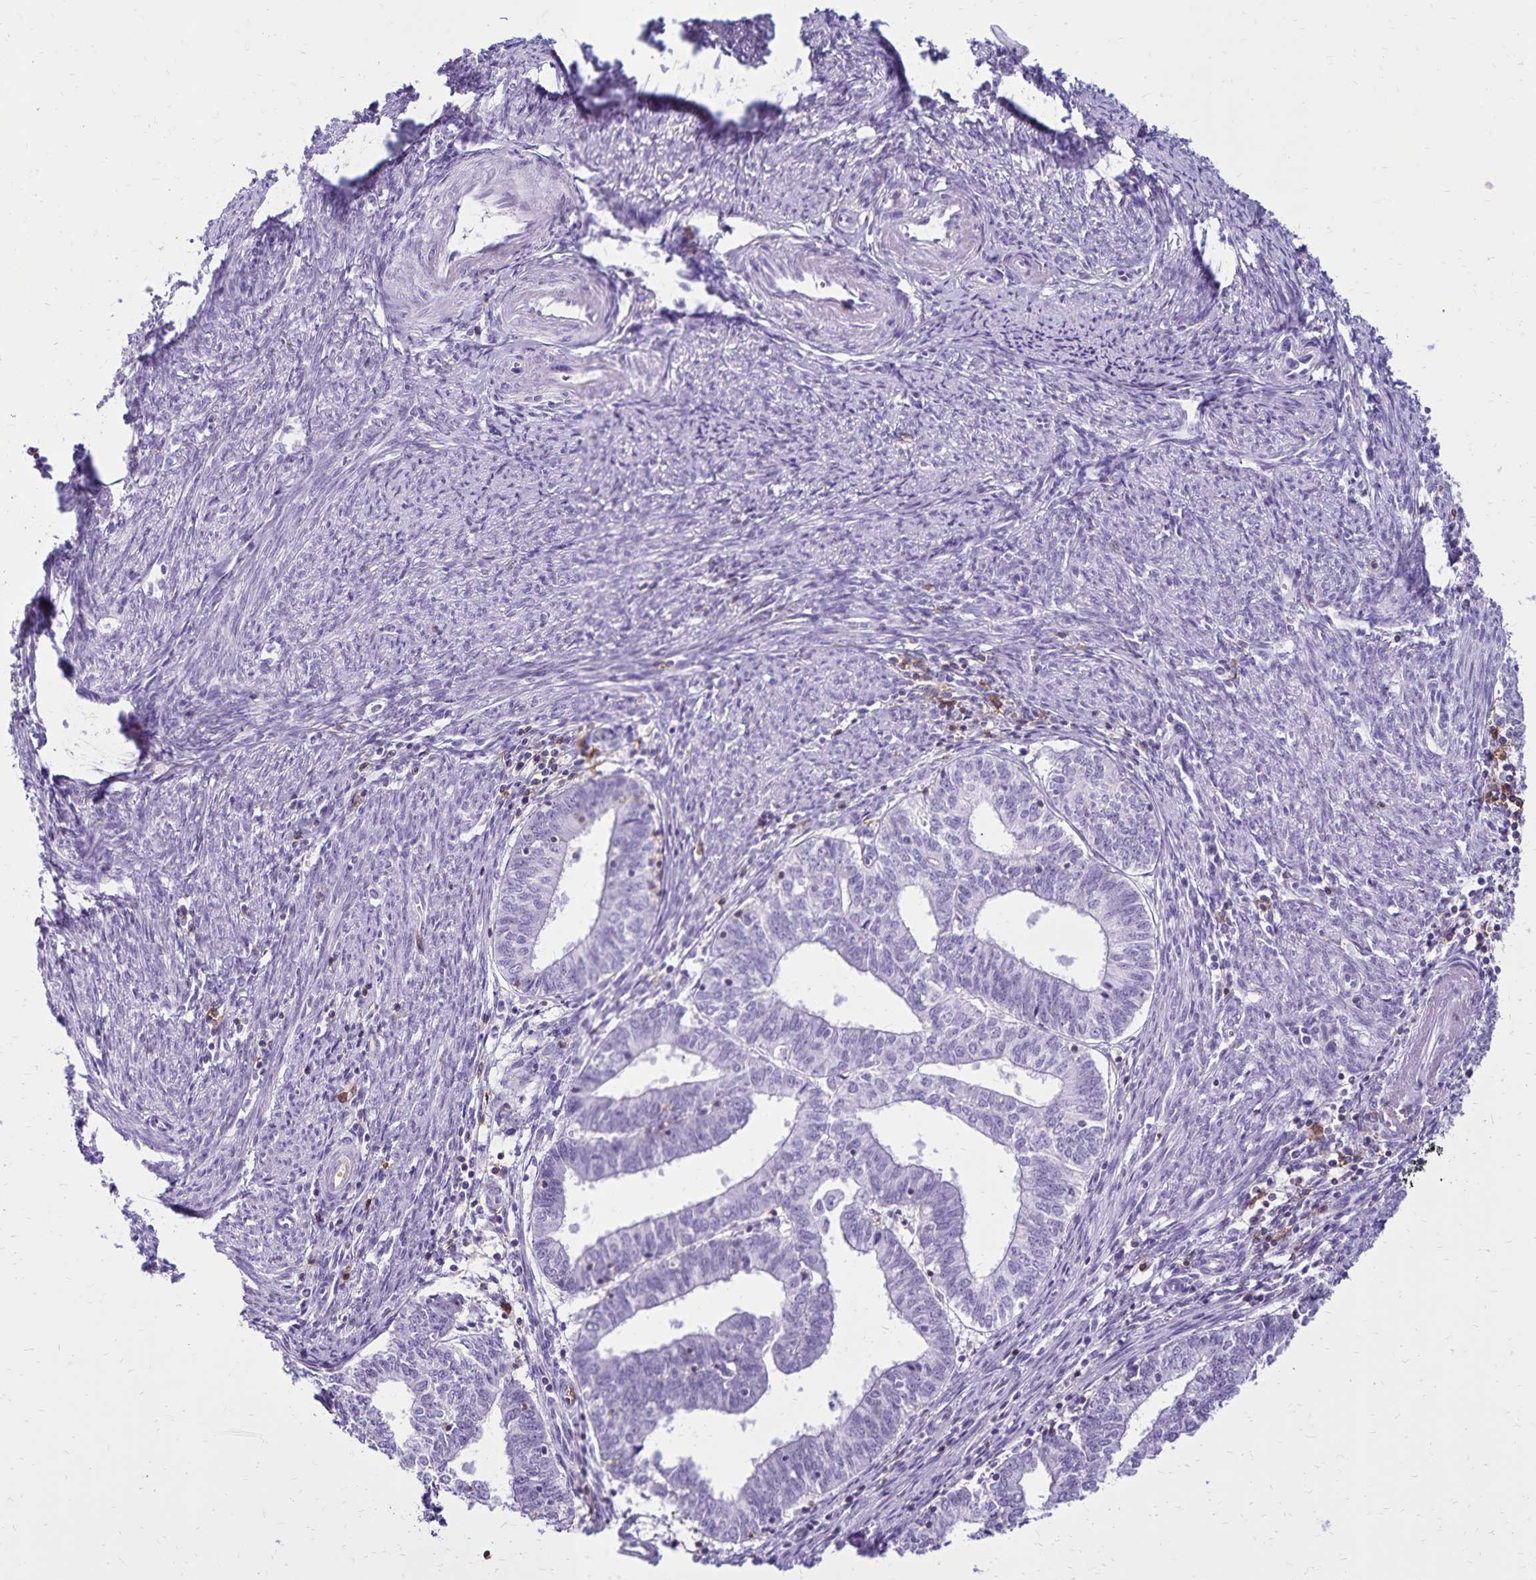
{"staining": {"intensity": "negative", "quantity": "none", "location": "none"}, "tissue": "endometrial cancer", "cell_type": "Tumor cells", "image_type": "cancer", "snomed": [{"axis": "morphology", "description": "Adenocarcinoma, NOS"}, {"axis": "topography", "description": "Endometrium"}], "caption": "This histopathology image is of endometrial adenocarcinoma stained with immunohistochemistry (IHC) to label a protein in brown with the nuclei are counter-stained blue. There is no expression in tumor cells.", "gene": "CD27", "patient": {"sex": "female", "age": 61}}